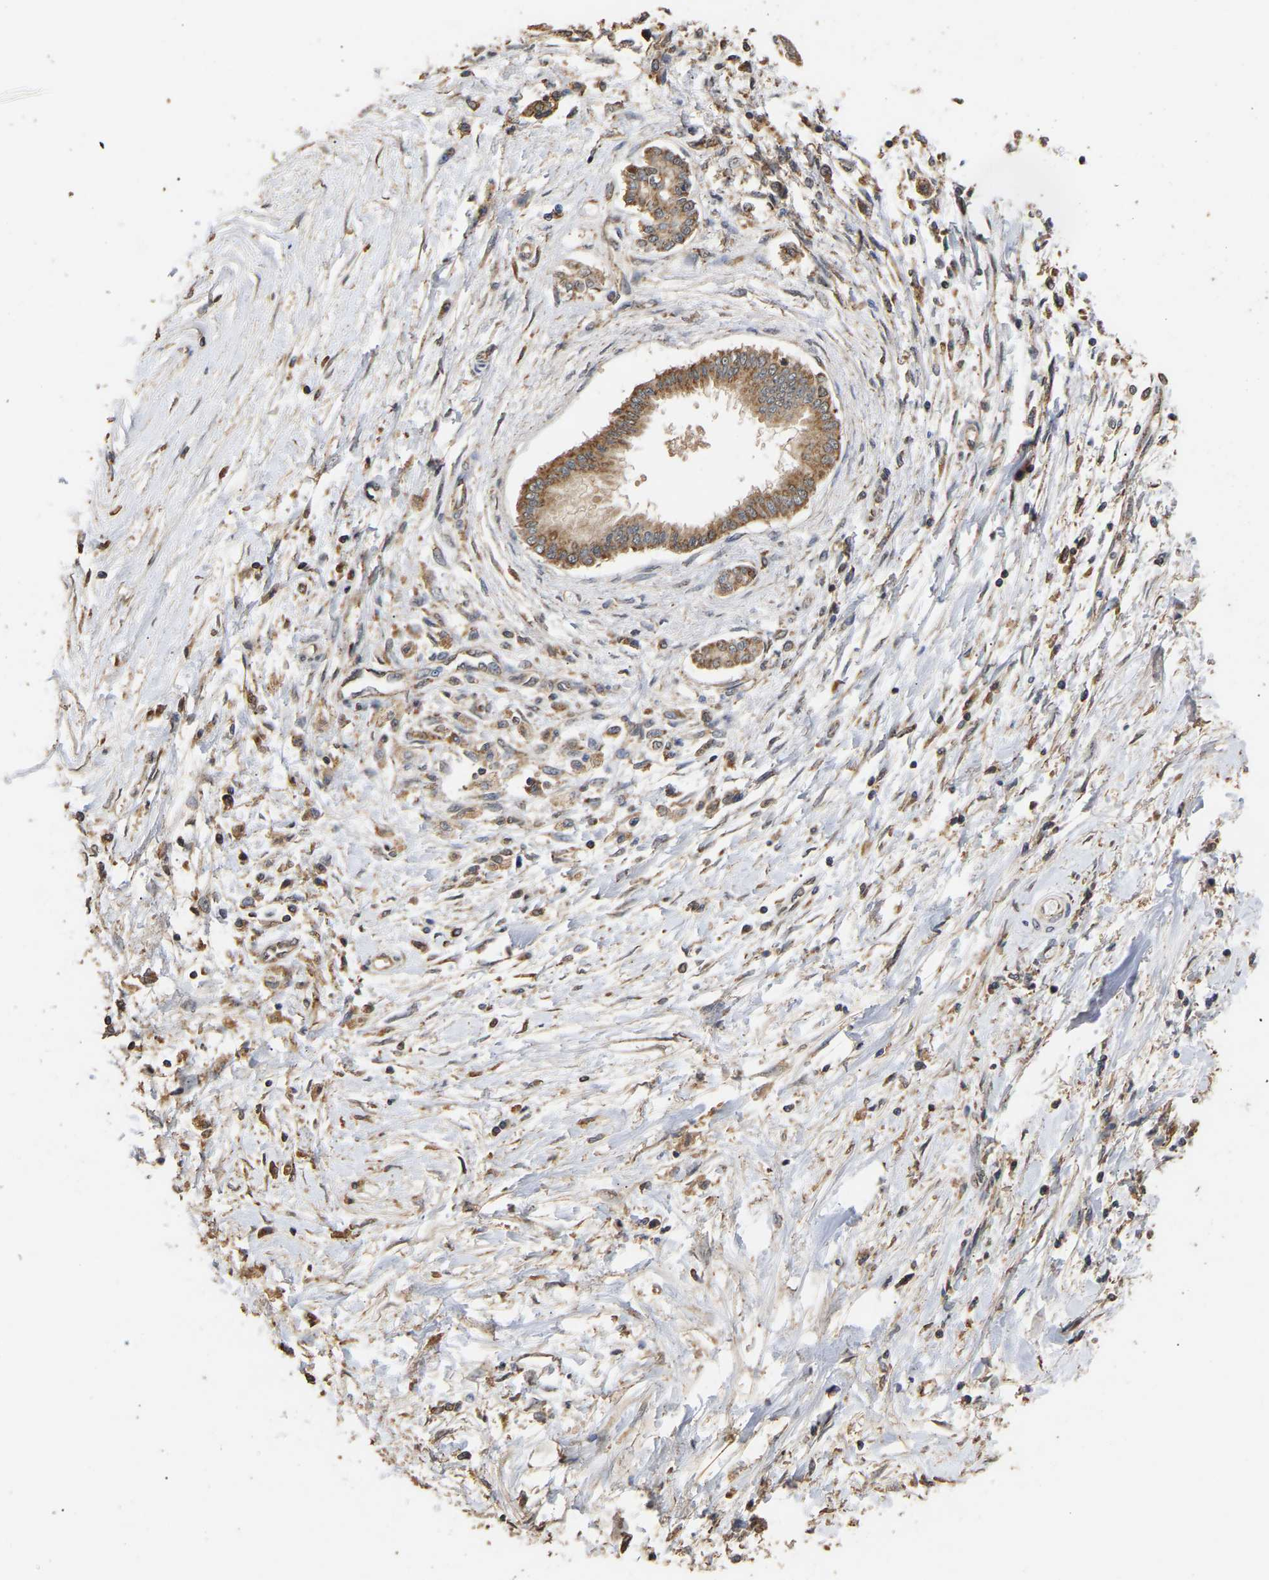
{"staining": {"intensity": "moderate", "quantity": ">75%", "location": "cytoplasmic/membranous"}, "tissue": "pancreatic cancer", "cell_type": "Tumor cells", "image_type": "cancer", "snomed": [{"axis": "morphology", "description": "Adenocarcinoma, NOS"}, {"axis": "topography", "description": "Pancreas"}], "caption": "Approximately >75% of tumor cells in human pancreatic cancer (adenocarcinoma) display moderate cytoplasmic/membranous protein staining as visualized by brown immunohistochemical staining.", "gene": "ZNF26", "patient": {"sex": "male", "age": 56}}